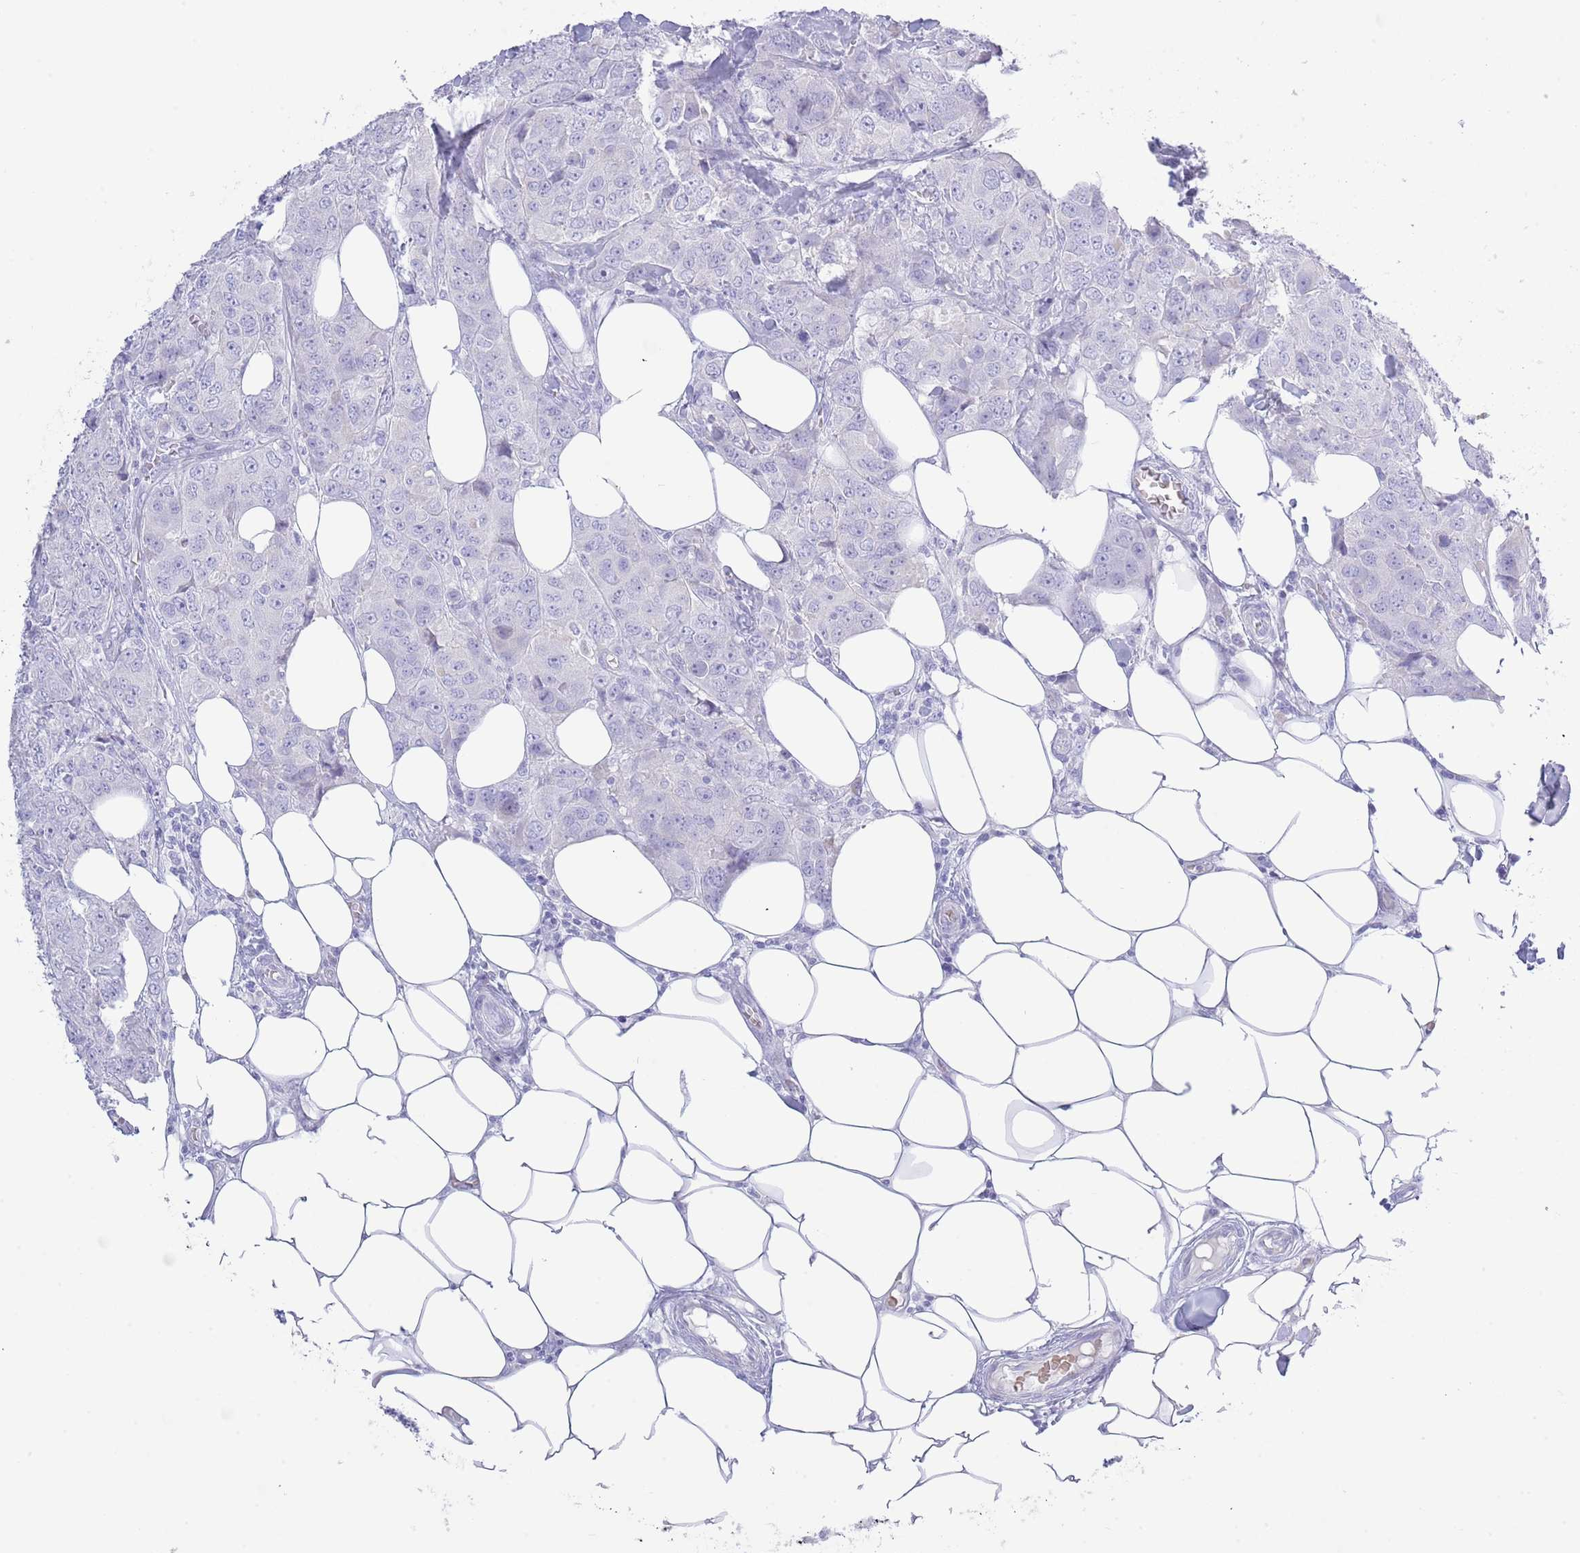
{"staining": {"intensity": "negative", "quantity": "none", "location": "none"}, "tissue": "breast cancer", "cell_type": "Tumor cells", "image_type": "cancer", "snomed": [{"axis": "morphology", "description": "Duct carcinoma"}, {"axis": "topography", "description": "Breast"}], "caption": "Image shows no protein staining in tumor cells of breast intraductal carcinoma tissue. Nuclei are stained in blue.", "gene": "ACR", "patient": {"sex": "female", "age": 43}}